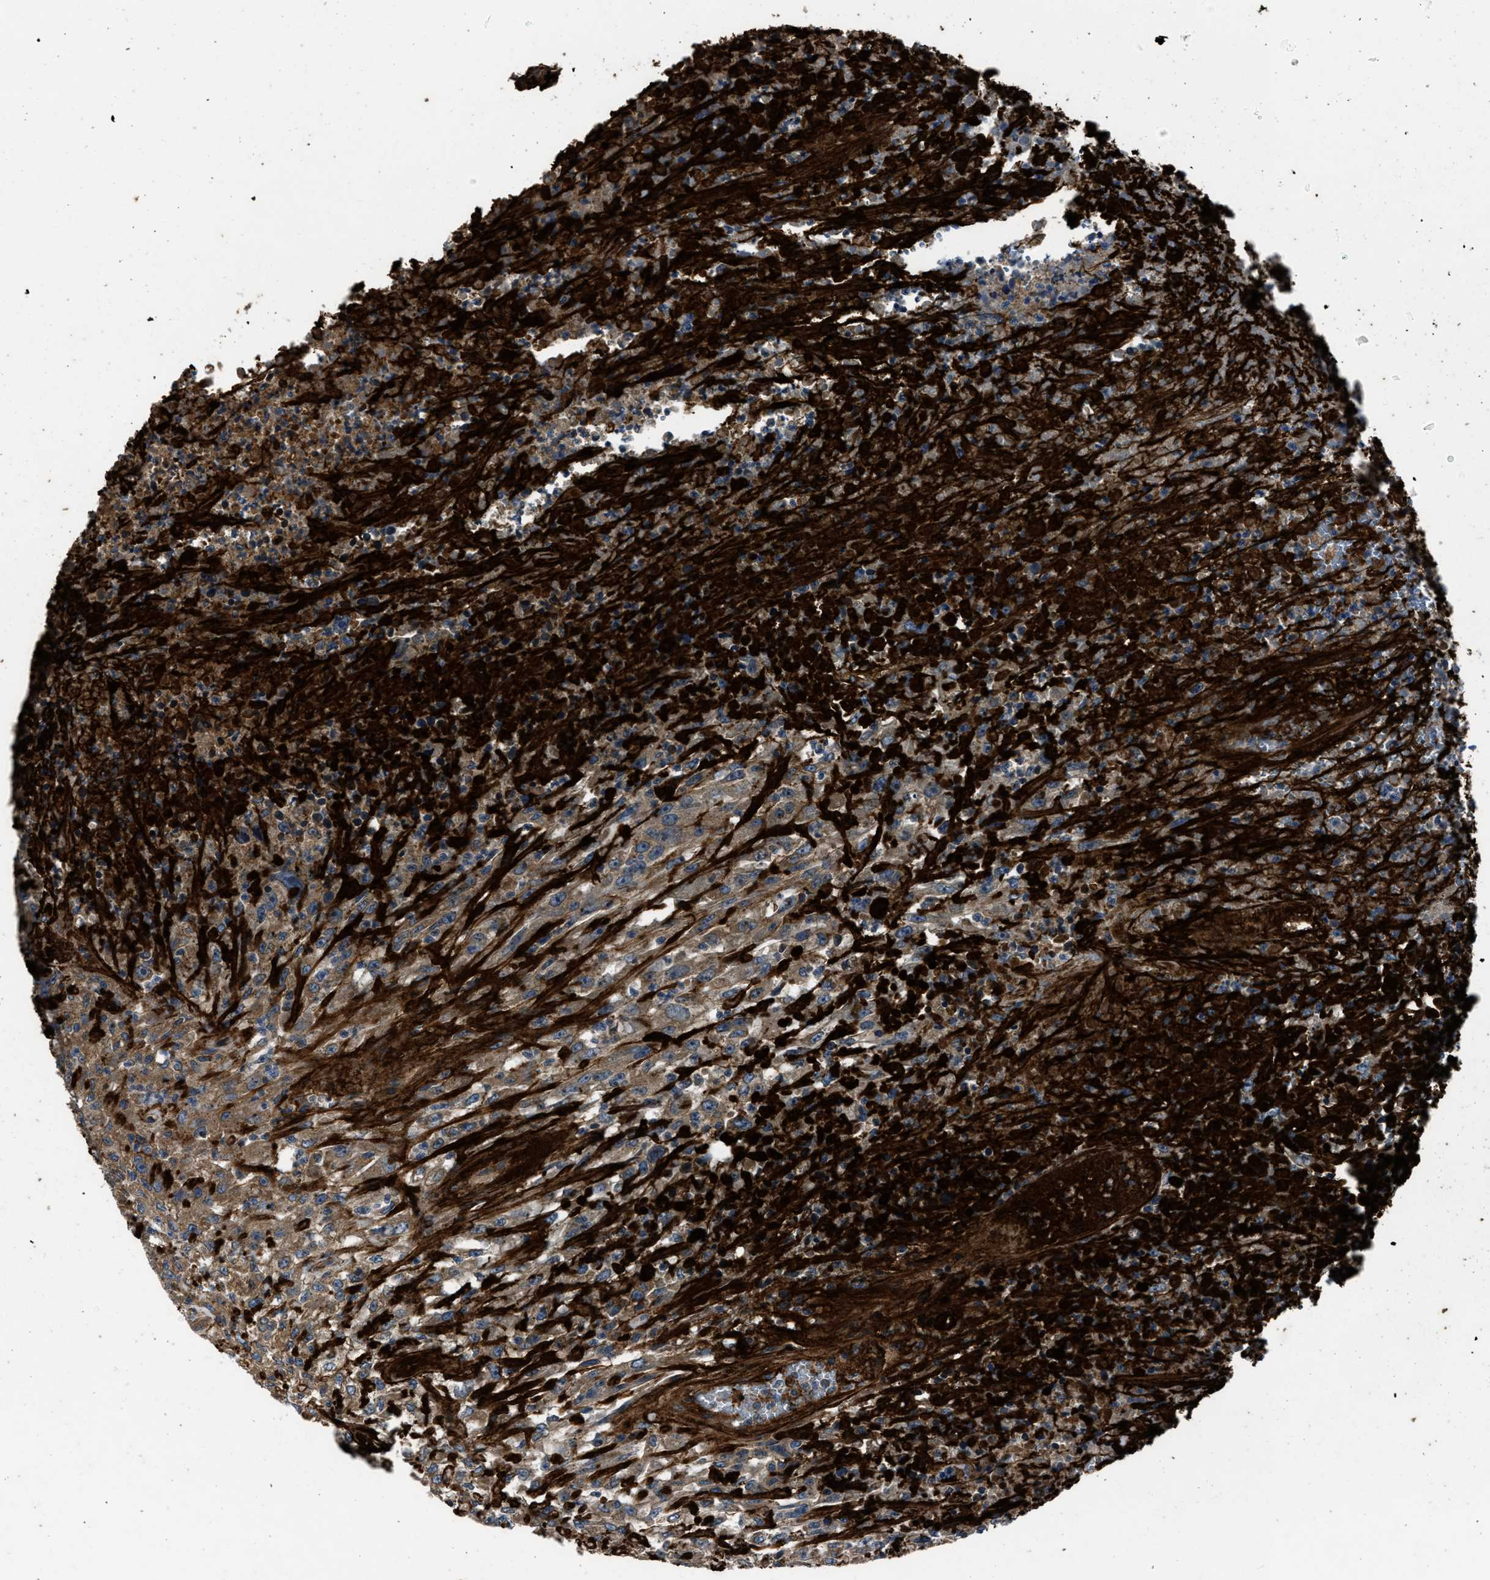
{"staining": {"intensity": "moderate", "quantity": ">75%", "location": "cytoplasmic/membranous"}, "tissue": "urothelial cancer", "cell_type": "Tumor cells", "image_type": "cancer", "snomed": [{"axis": "morphology", "description": "Urothelial carcinoma, High grade"}, {"axis": "topography", "description": "Urinary bladder"}], "caption": "DAB (3,3'-diaminobenzidine) immunohistochemical staining of urothelial carcinoma (high-grade) demonstrates moderate cytoplasmic/membranous protein expression in about >75% of tumor cells. (DAB (3,3'-diaminobenzidine) IHC, brown staining for protein, blue staining for nuclei).", "gene": "ERC1", "patient": {"sex": "male", "age": 46}}